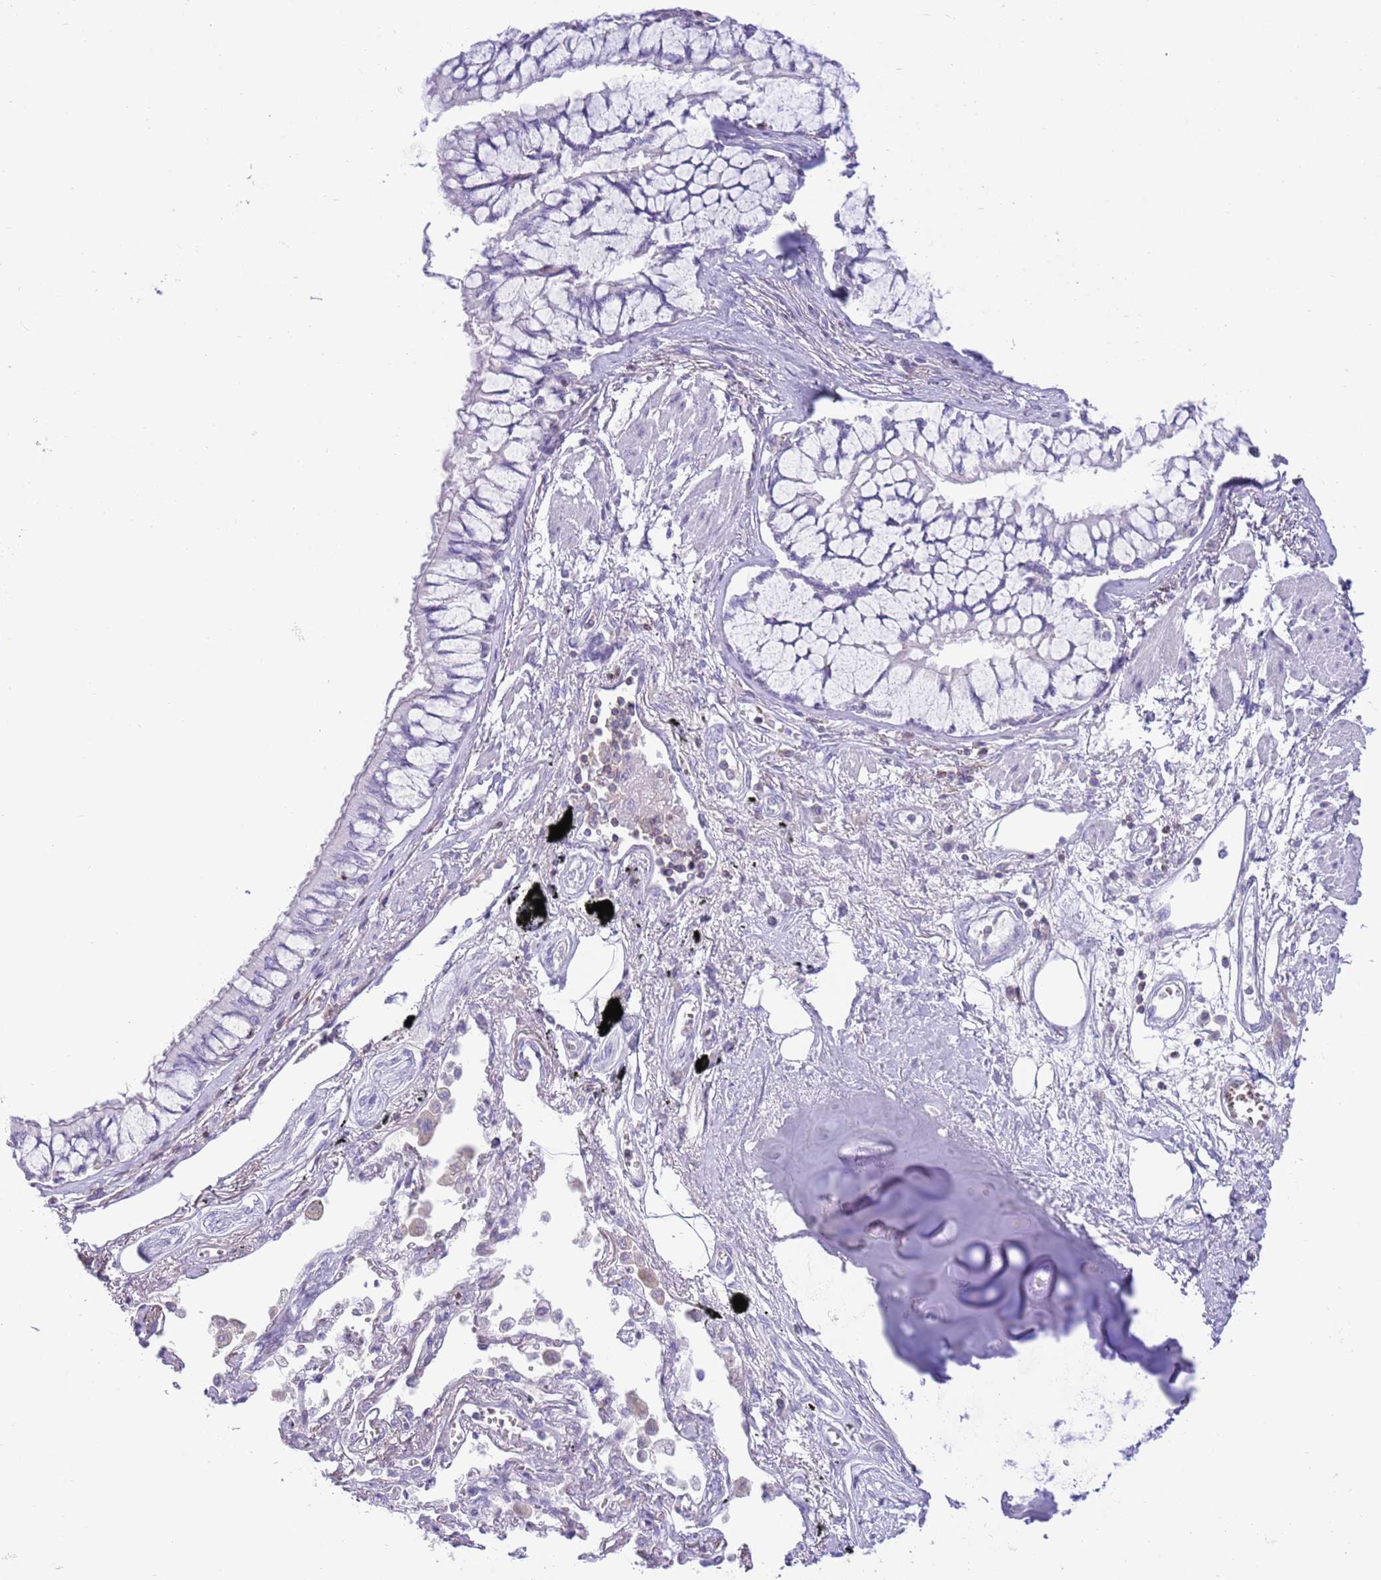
{"staining": {"intensity": "negative", "quantity": "none", "location": "none"}, "tissue": "lung cancer", "cell_type": "Tumor cells", "image_type": "cancer", "snomed": [{"axis": "morphology", "description": "Adenocarcinoma, NOS"}, {"axis": "topography", "description": "Lung"}], "caption": "IHC micrograph of human lung cancer stained for a protein (brown), which reveals no positivity in tumor cells.", "gene": "OR4Q3", "patient": {"sex": "male", "age": 67}}